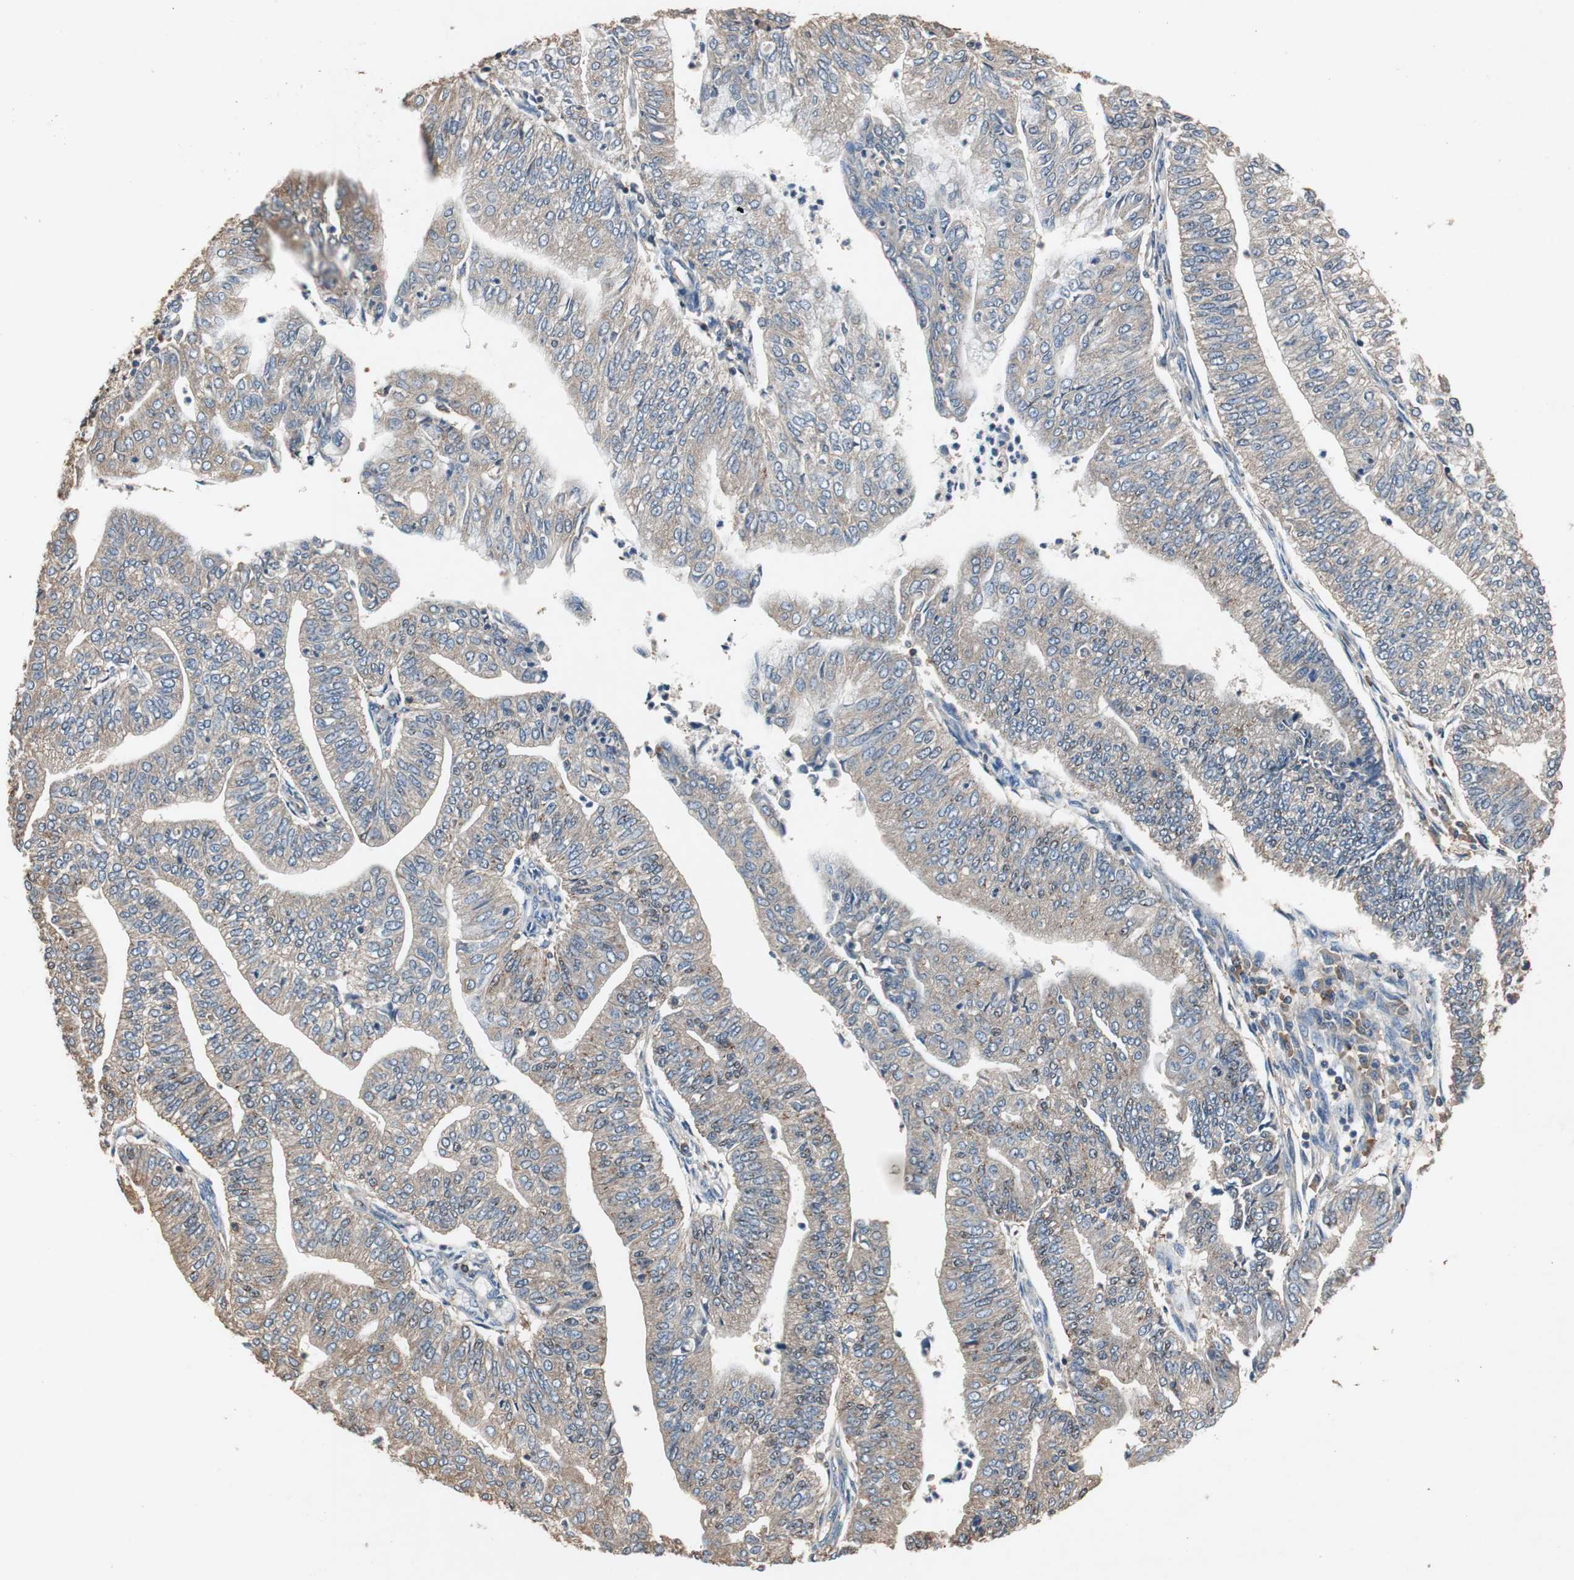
{"staining": {"intensity": "weak", "quantity": ">75%", "location": "cytoplasmic/membranous"}, "tissue": "endometrial cancer", "cell_type": "Tumor cells", "image_type": "cancer", "snomed": [{"axis": "morphology", "description": "Adenocarcinoma, NOS"}, {"axis": "topography", "description": "Endometrium"}], "caption": "High-magnification brightfield microscopy of endometrial cancer stained with DAB (3,3'-diaminobenzidine) (brown) and counterstained with hematoxylin (blue). tumor cells exhibit weak cytoplasmic/membranous staining is present in approximately>75% of cells.", "gene": "TNFRSF14", "patient": {"sex": "female", "age": 59}}